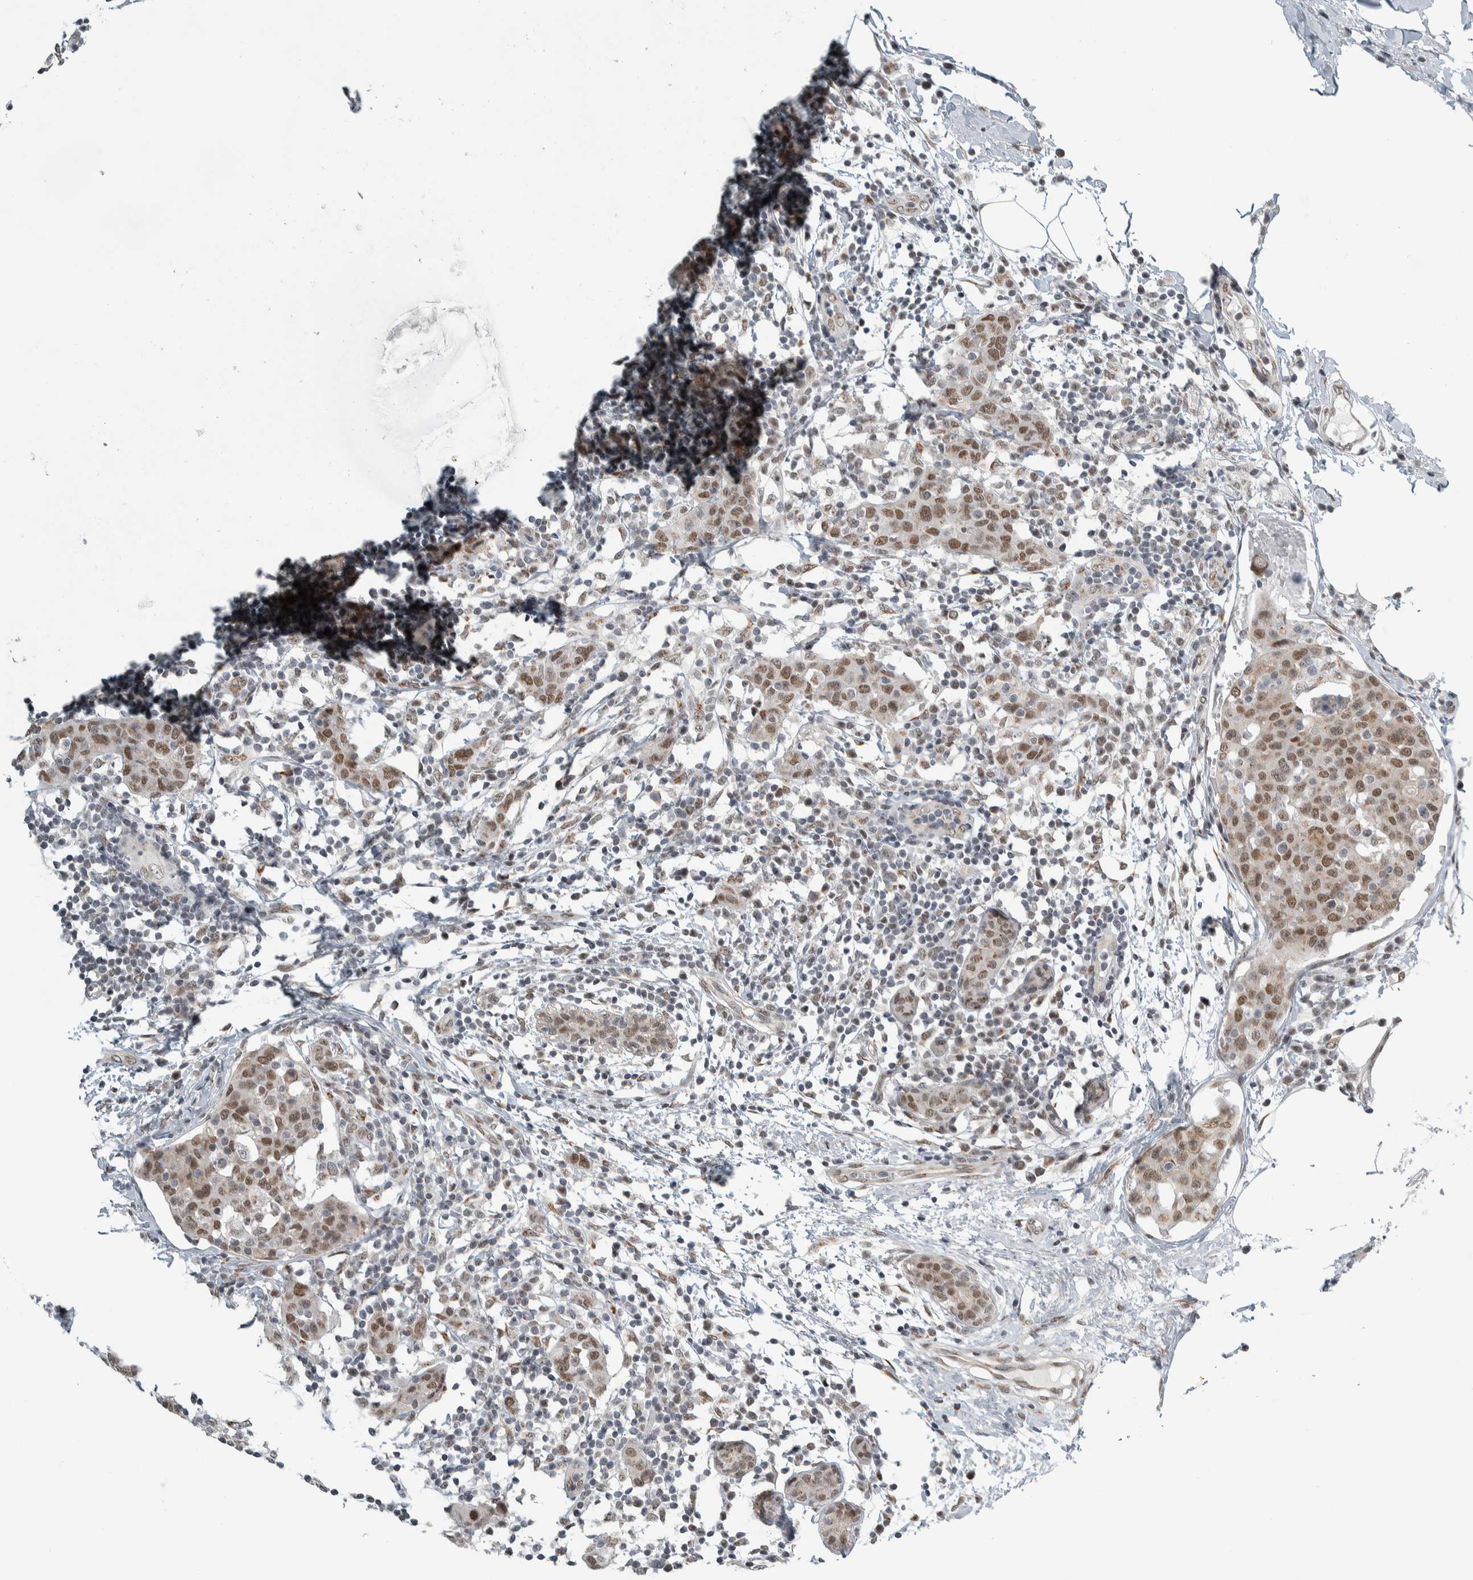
{"staining": {"intensity": "moderate", "quantity": ">75%", "location": "nuclear"}, "tissue": "breast cancer", "cell_type": "Tumor cells", "image_type": "cancer", "snomed": [{"axis": "morphology", "description": "Normal tissue, NOS"}, {"axis": "morphology", "description": "Duct carcinoma"}, {"axis": "topography", "description": "Breast"}], "caption": "Approximately >75% of tumor cells in breast infiltrating ductal carcinoma show moderate nuclear protein expression as visualized by brown immunohistochemical staining.", "gene": "ZMYND8", "patient": {"sex": "female", "age": 37}}